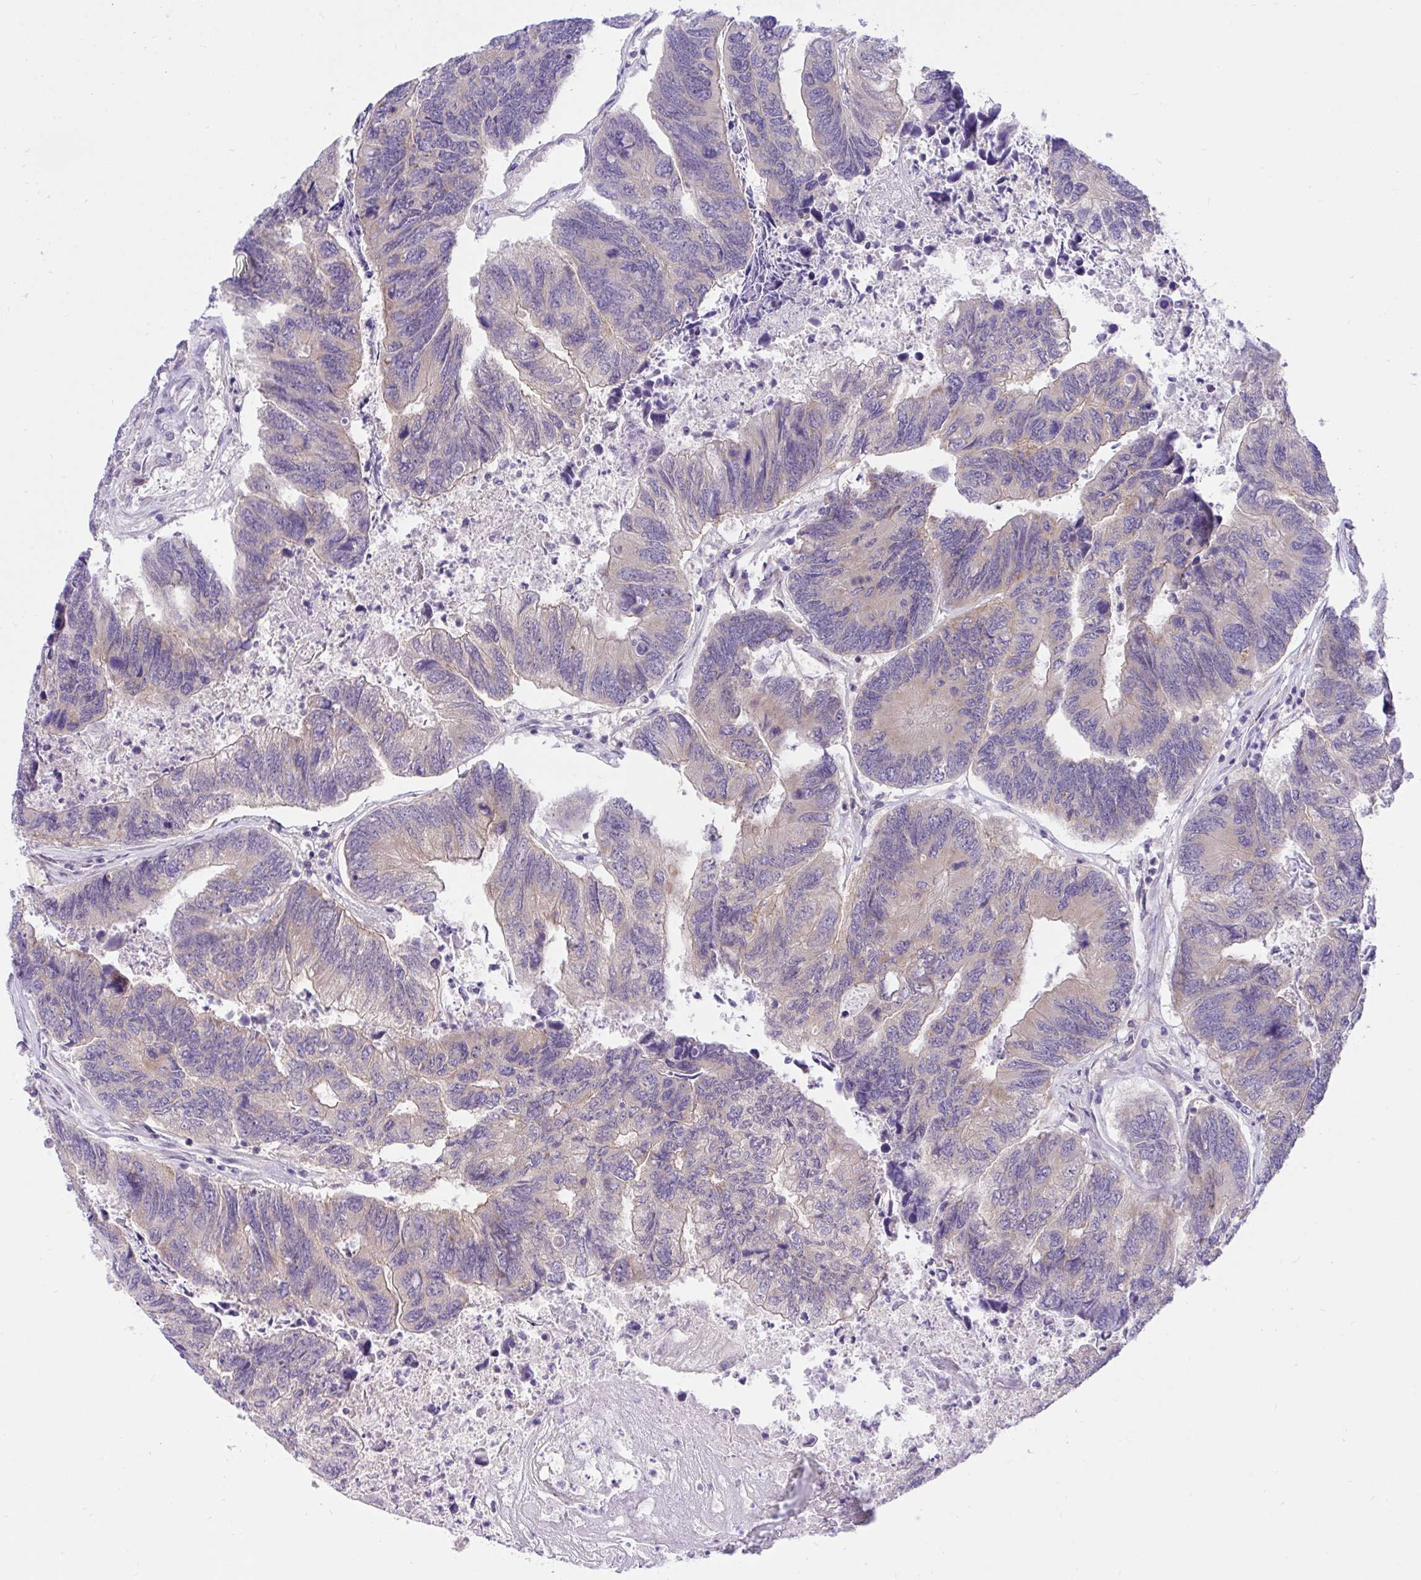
{"staining": {"intensity": "weak", "quantity": "<25%", "location": "cytoplasmic/membranous"}, "tissue": "colorectal cancer", "cell_type": "Tumor cells", "image_type": "cancer", "snomed": [{"axis": "morphology", "description": "Adenocarcinoma, NOS"}, {"axis": "topography", "description": "Colon"}], "caption": "Protein analysis of colorectal cancer (adenocarcinoma) demonstrates no significant staining in tumor cells. The staining is performed using DAB (3,3'-diaminobenzidine) brown chromogen with nuclei counter-stained in using hematoxylin.", "gene": "TLN2", "patient": {"sex": "female", "age": 67}}